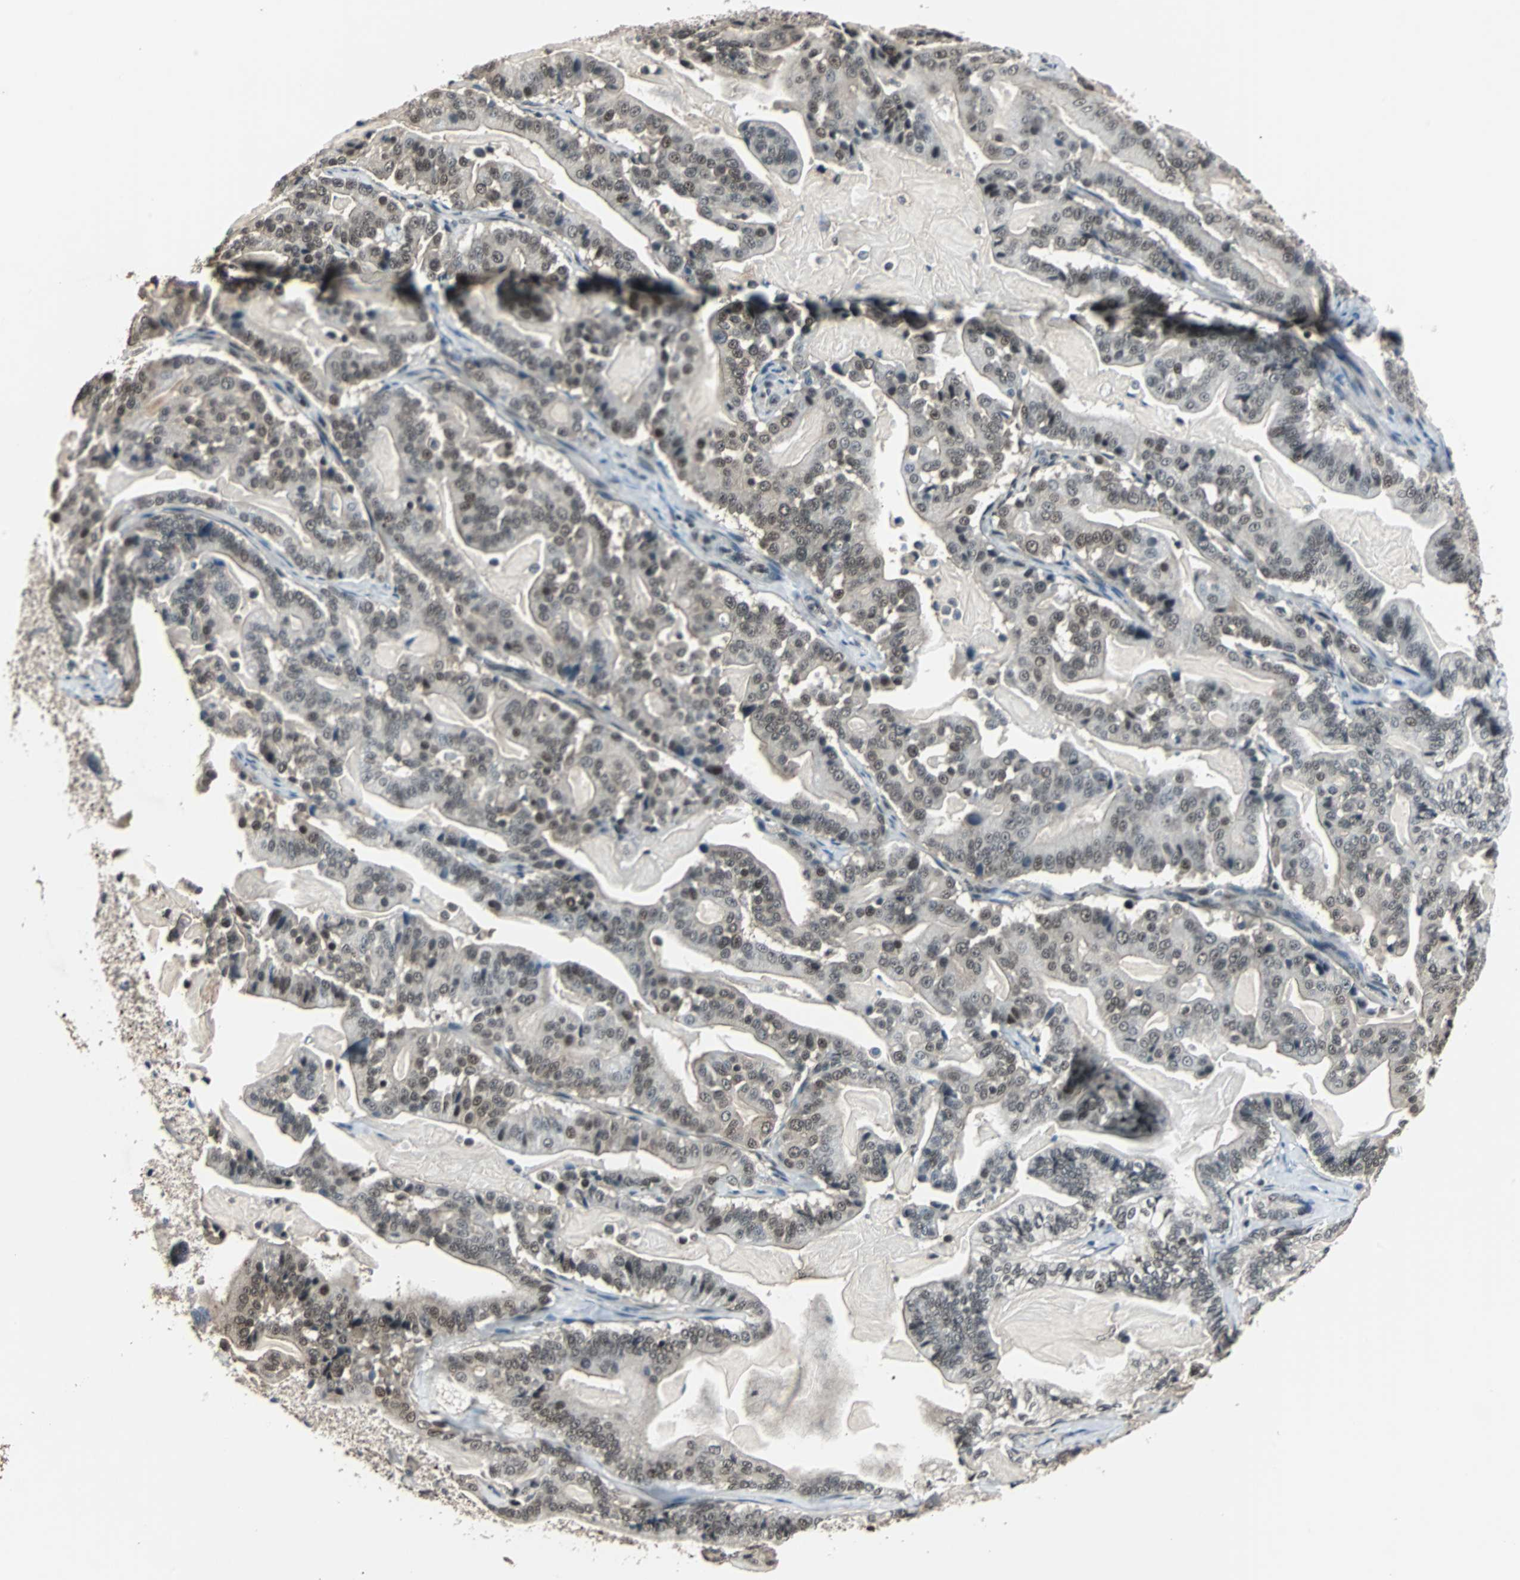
{"staining": {"intensity": "moderate", "quantity": "25%-75%", "location": "nuclear"}, "tissue": "pancreatic cancer", "cell_type": "Tumor cells", "image_type": "cancer", "snomed": [{"axis": "morphology", "description": "Adenocarcinoma, NOS"}, {"axis": "topography", "description": "Pancreas"}], "caption": "Immunohistochemical staining of human adenocarcinoma (pancreatic) demonstrates moderate nuclear protein staining in about 25%-75% of tumor cells. The protein is stained brown, and the nuclei are stained in blue (DAB IHC with brightfield microscopy, high magnification).", "gene": "MKX", "patient": {"sex": "male", "age": 63}}